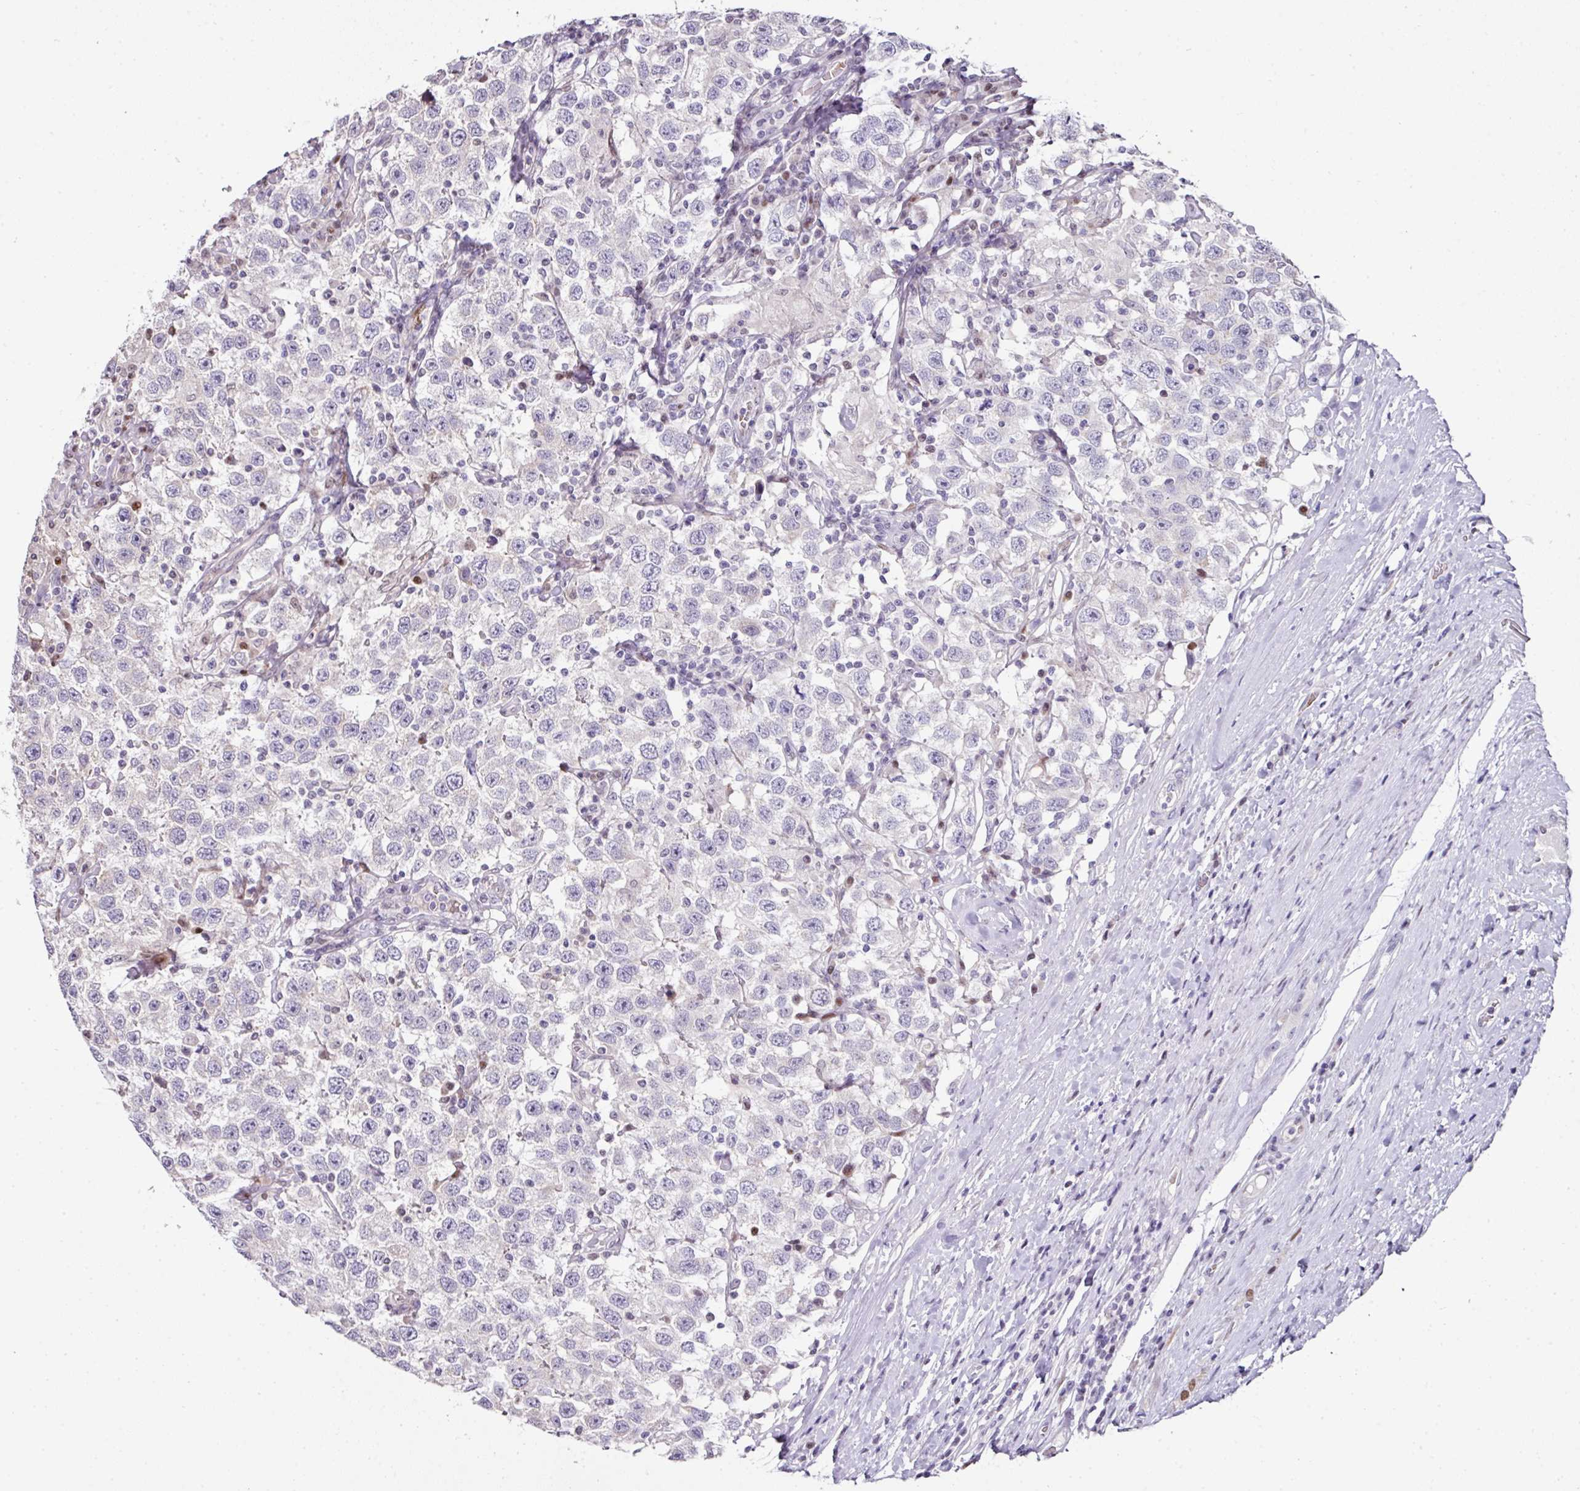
{"staining": {"intensity": "negative", "quantity": "none", "location": "none"}, "tissue": "testis cancer", "cell_type": "Tumor cells", "image_type": "cancer", "snomed": [{"axis": "morphology", "description": "Seminoma, NOS"}, {"axis": "topography", "description": "Testis"}], "caption": "Photomicrograph shows no significant protein positivity in tumor cells of testis cancer.", "gene": "ANKRD18A", "patient": {"sex": "male", "age": 41}}